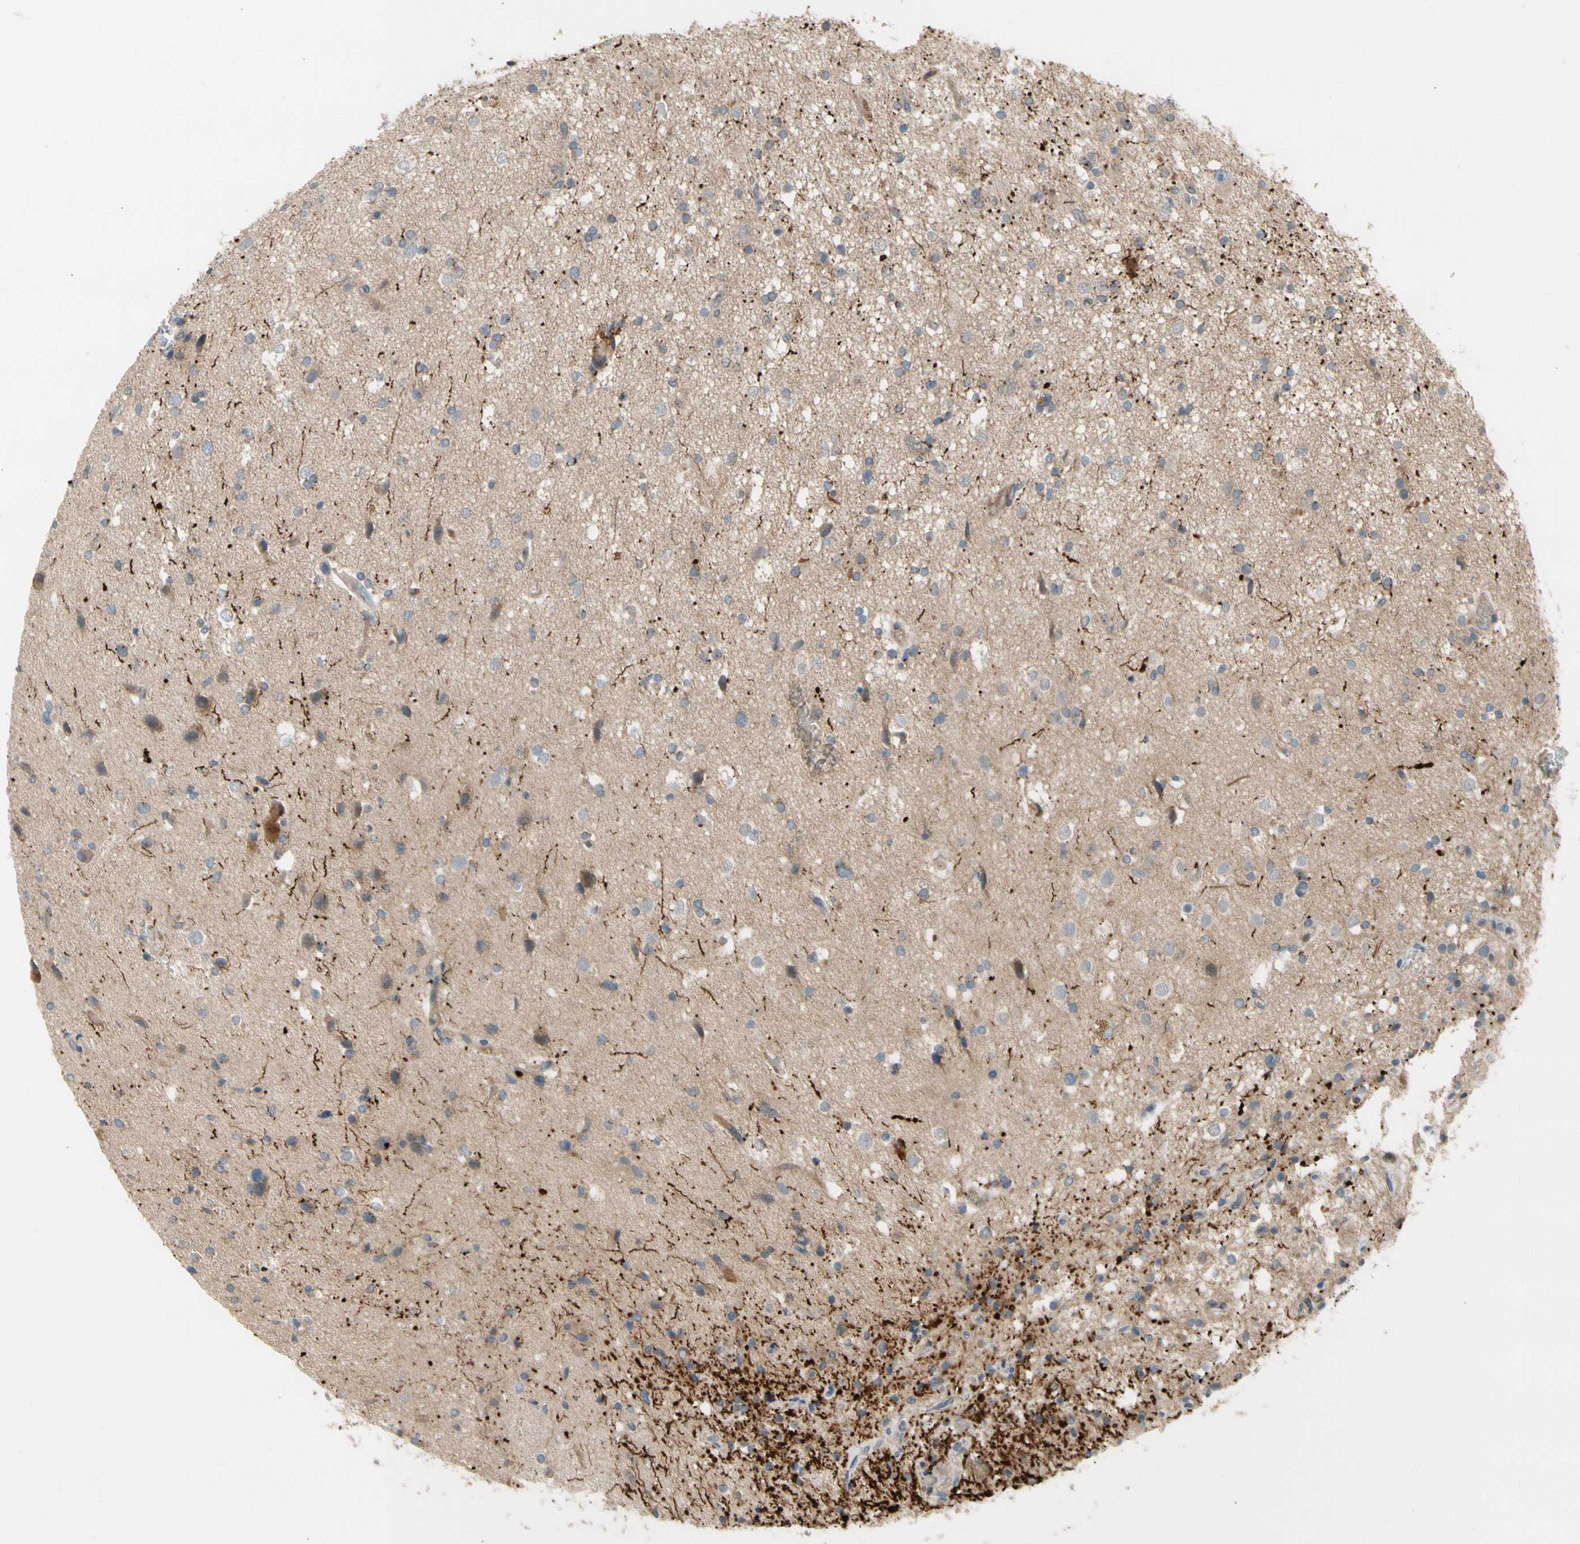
{"staining": {"intensity": "moderate", "quantity": "<25%", "location": "cytoplasmic/membranous"}, "tissue": "glioma", "cell_type": "Tumor cells", "image_type": "cancer", "snomed": [{"axis": "morphology", "description": "Glioma, malignant, High grade"}, {"axis": "topography", "description": "Brain"}], "caption": "Malignant glioma (high-grade) stained for a protein exhibits moderate cytoplasmic/membranous positivity in tumor cells.", "gene": "GALNT5", "patient": {"sex": "male", "age": 33}}